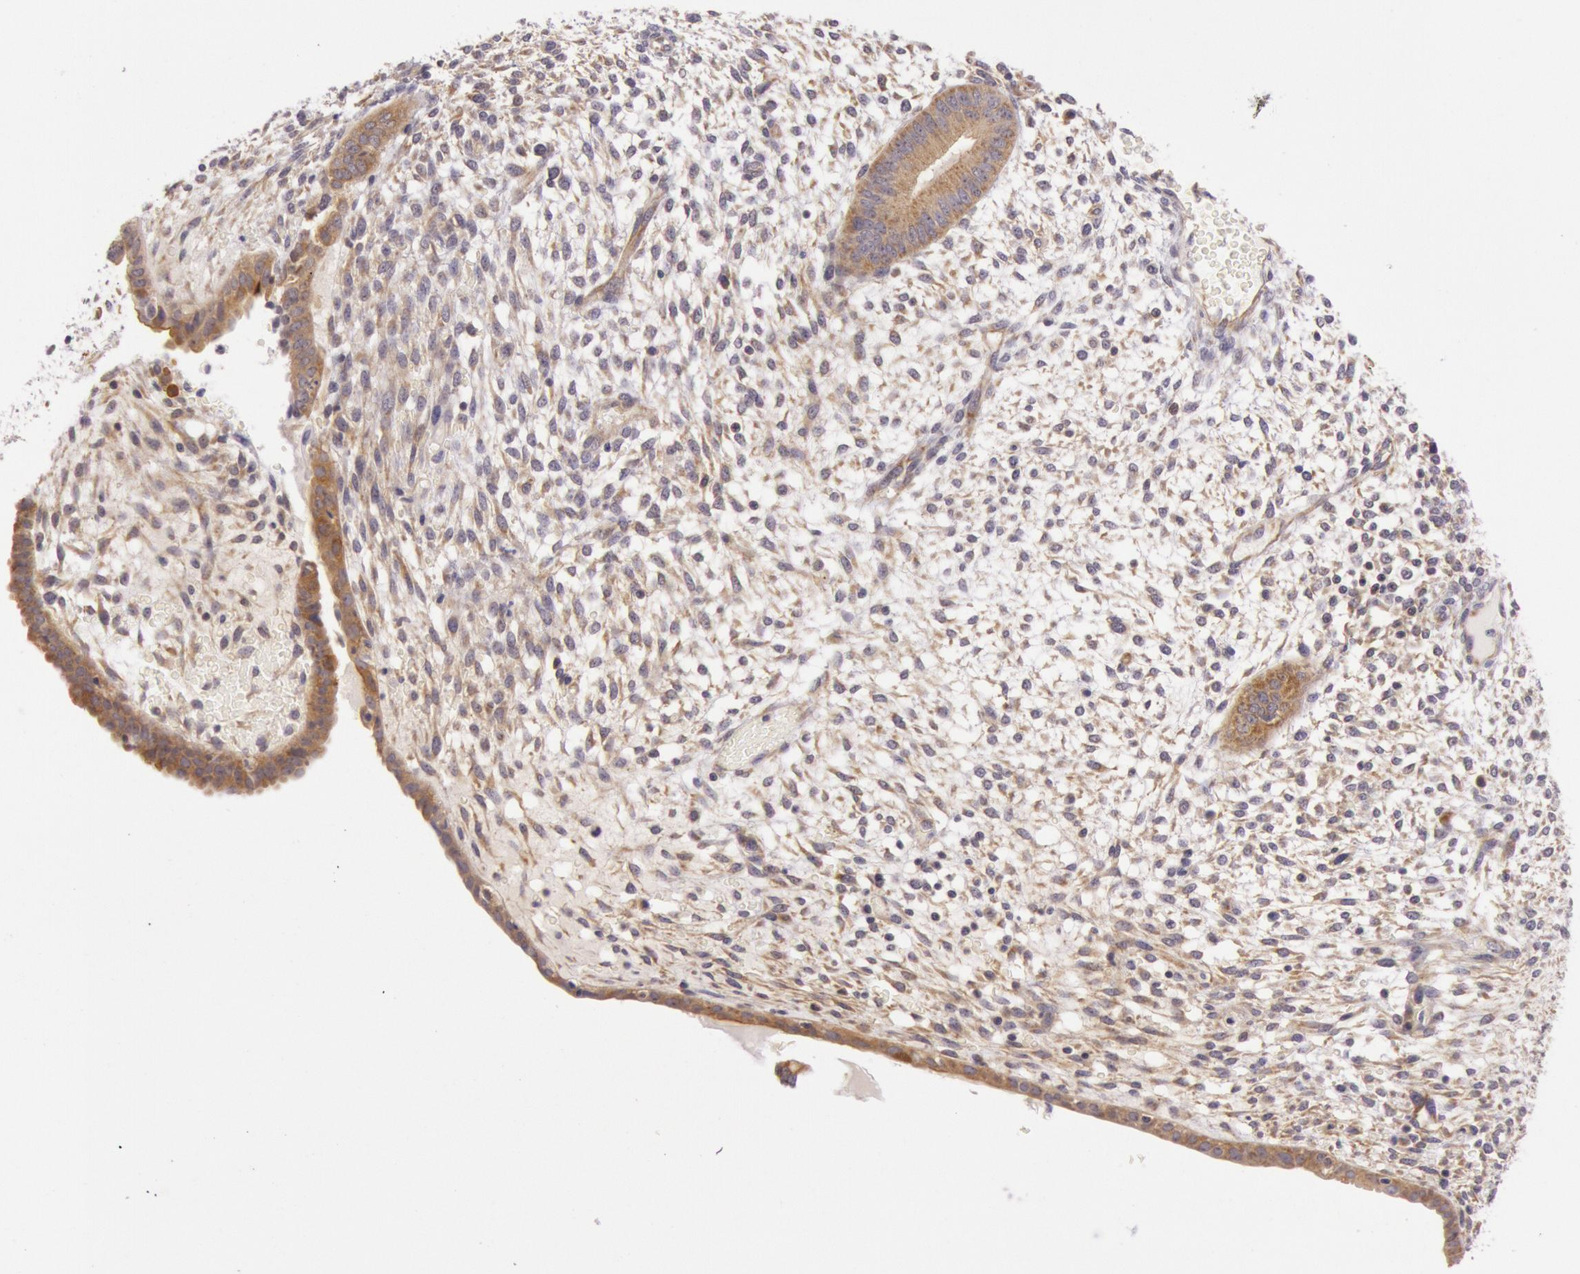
{"staining": {"intensity": "moderate", "quantity": ">75%", "location": "cytoplasmic/membranous"}, "tissue": "endometrium", "cell_type": "Cells in endometrial stroma", "image_type": "normal", "snomed": [{"axis": "morphology", "description": "Normal tissue, NOS"}, {"axis": "topography", "description": "Endometrium"}], "caption": "Immunohistochemistry (IHC) histopathology image of unremarkable endometrium stained for a protein (brown), which exhibits medium levels of moderate cytoplasmic/membranous staining in about >75% of cells in endometrial stroma.", "gene": "CDK16", "patient": {"sex": "female", "age": 42}}